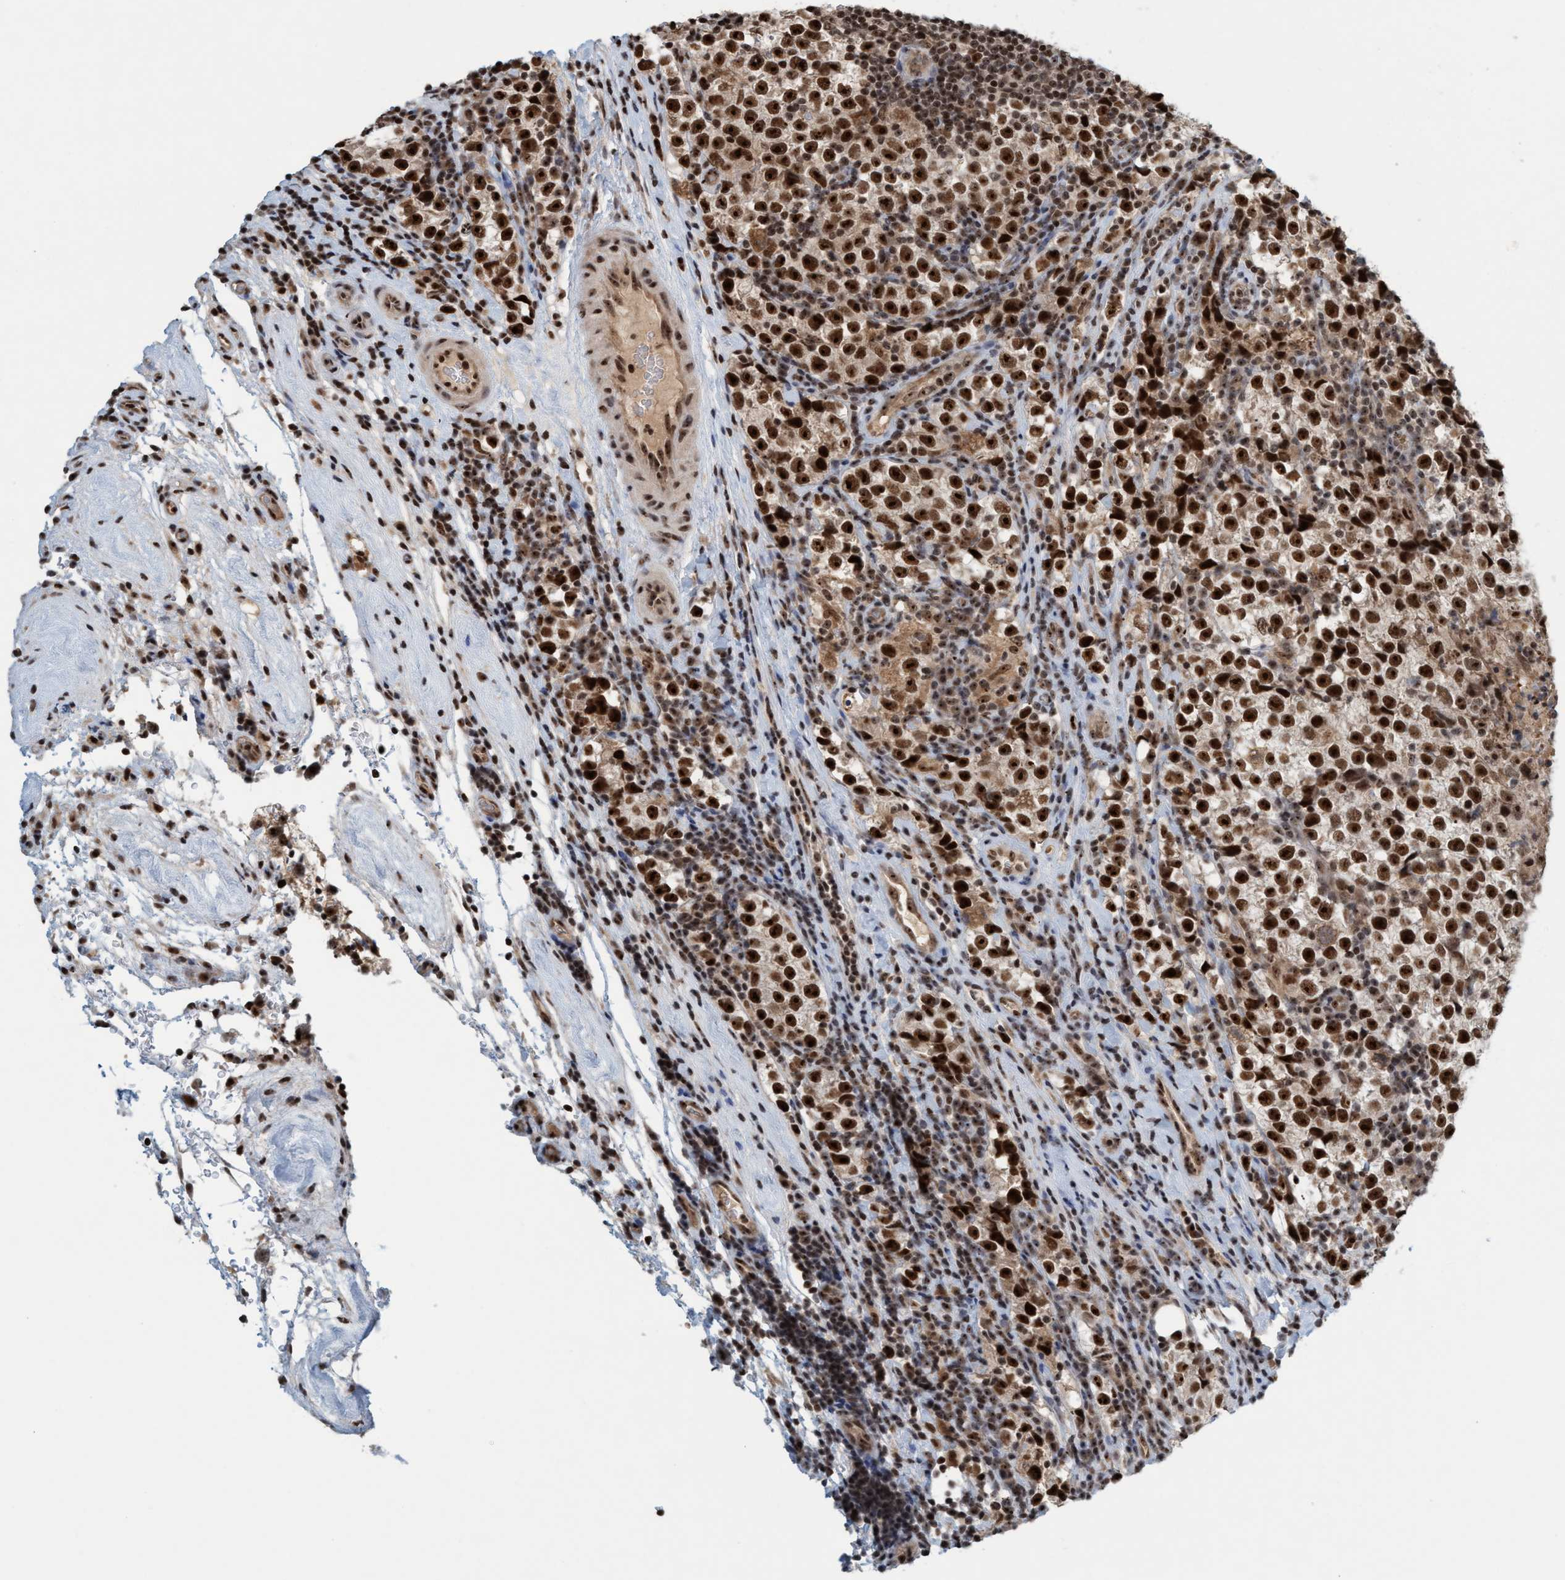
{"staining": {"intensity": "strong", "quantity": ">75%", "location": "nuclear"}, "tissue": "testis cancer", "cell_type": "Tumor cells", "image_type": "cancer", "snomed": [{"axis": "morphology", "description": "Normal tissue, NOS"}, {"axis": "morphology", "description": "Seminoma, NOS"}, {"axis": "topography", "description": "Testis"}], "caption": "DAB immunohistochemical staining of testis seminoma reveals strong nuclear protein positivity in approximately >75% of tumor cells. (DAB (3,3'-diaminobenzidine) IHC with brightfield microscopy, high magnification).", "gene": "SMCR8", "patient": {"sex": "male", "age": 43}}